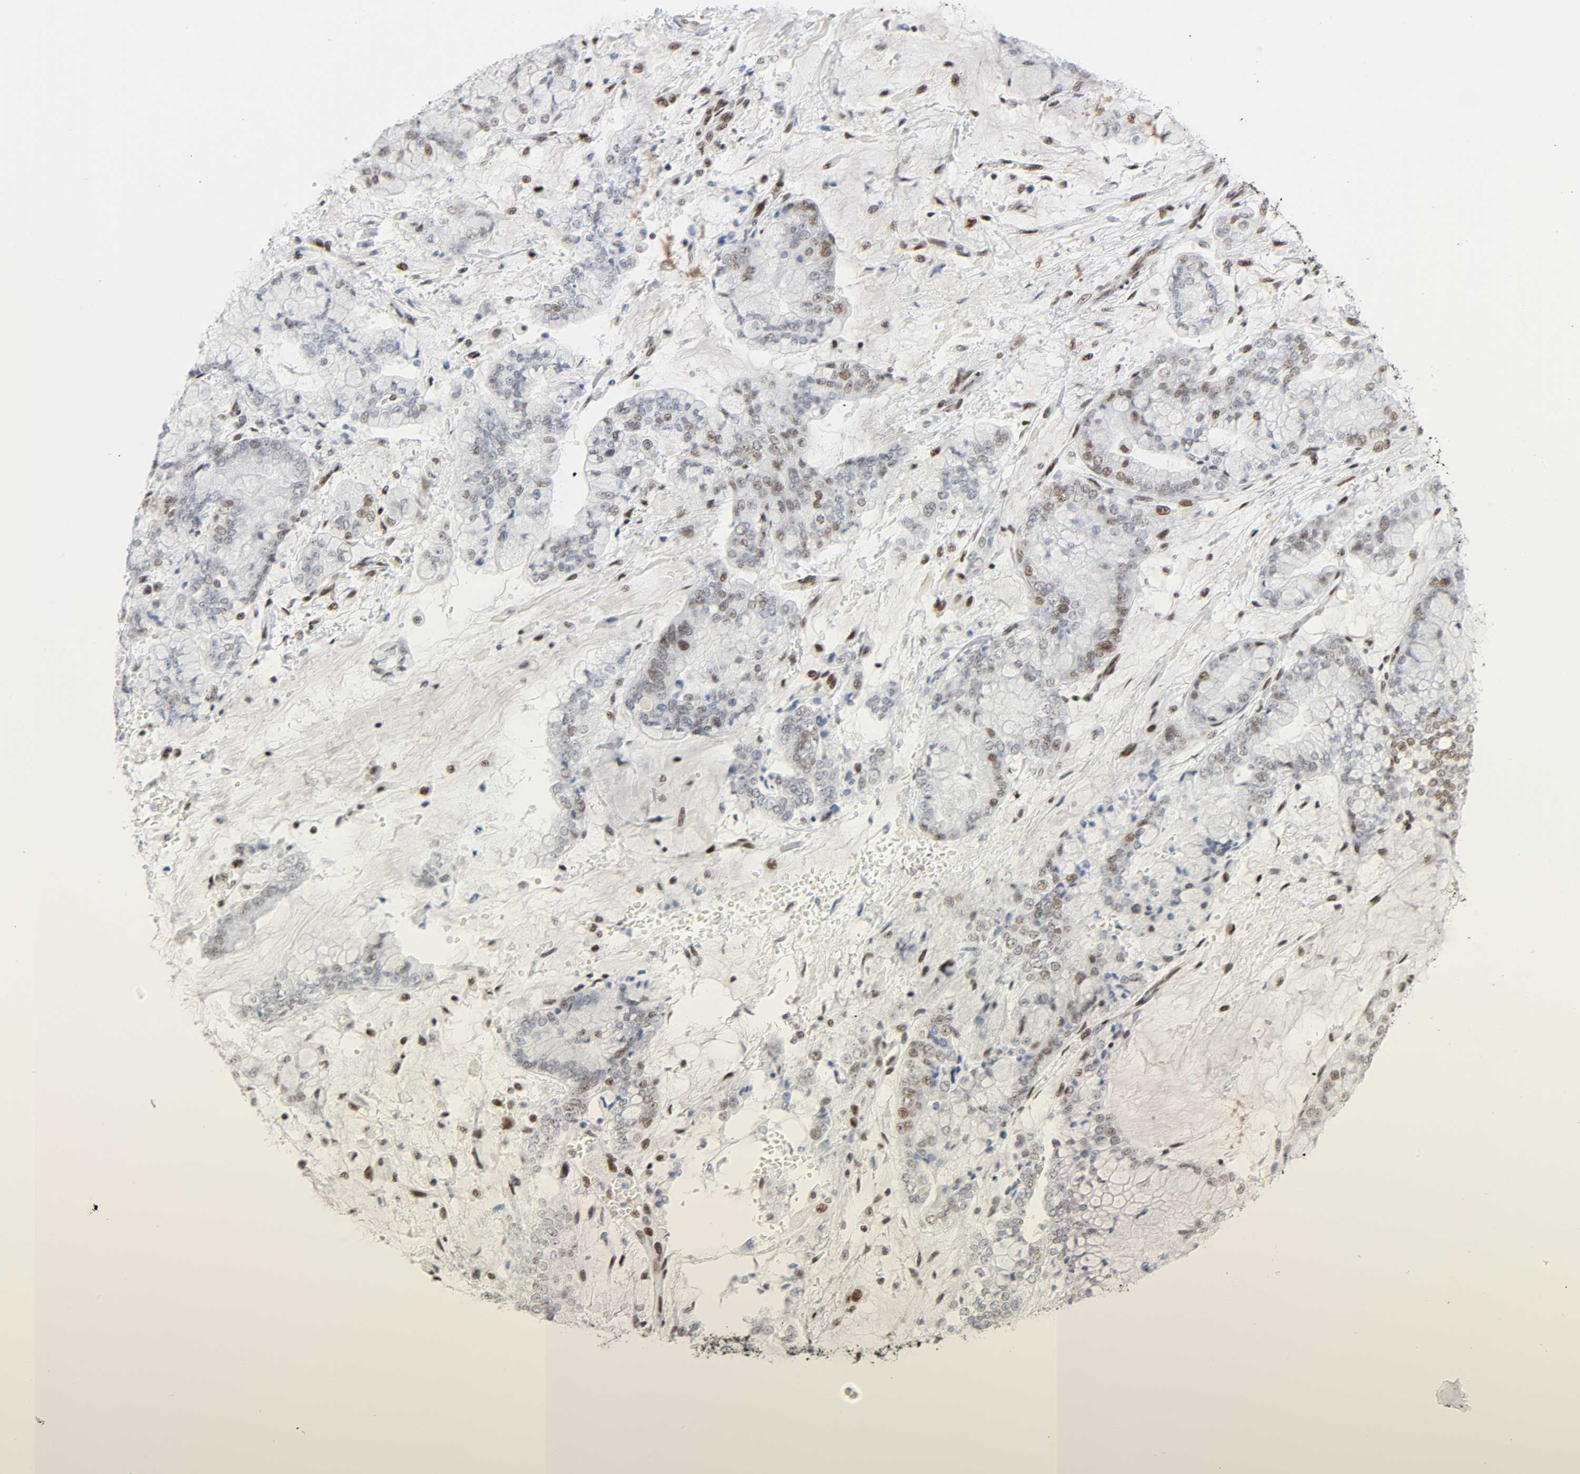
{"staining": {"intensity": "moderate", "quantity": "25%-75%", "location": "nuclear"}, "tissue": "stomach cancer", "cell_type": "Tumor cells", "image_type": "cancer", "snomed": [{"axis": "morphology", "description": "Normal tissue, NOS"}, {"axis": "morphology", "description": "Adenocarcinoma, NOS"}, {"axis": "topography", "description": "Stomach, upper"}, {"axis": "topography", "description": "Stomach"}], "caption": "Adenocarcinoma (stomach) tissue demonstrates moderate nuclear positivity in approximately 25%-75% of tumor cells", "gene": "HSF1", "patient": {"sex": "male", "age": 76}}